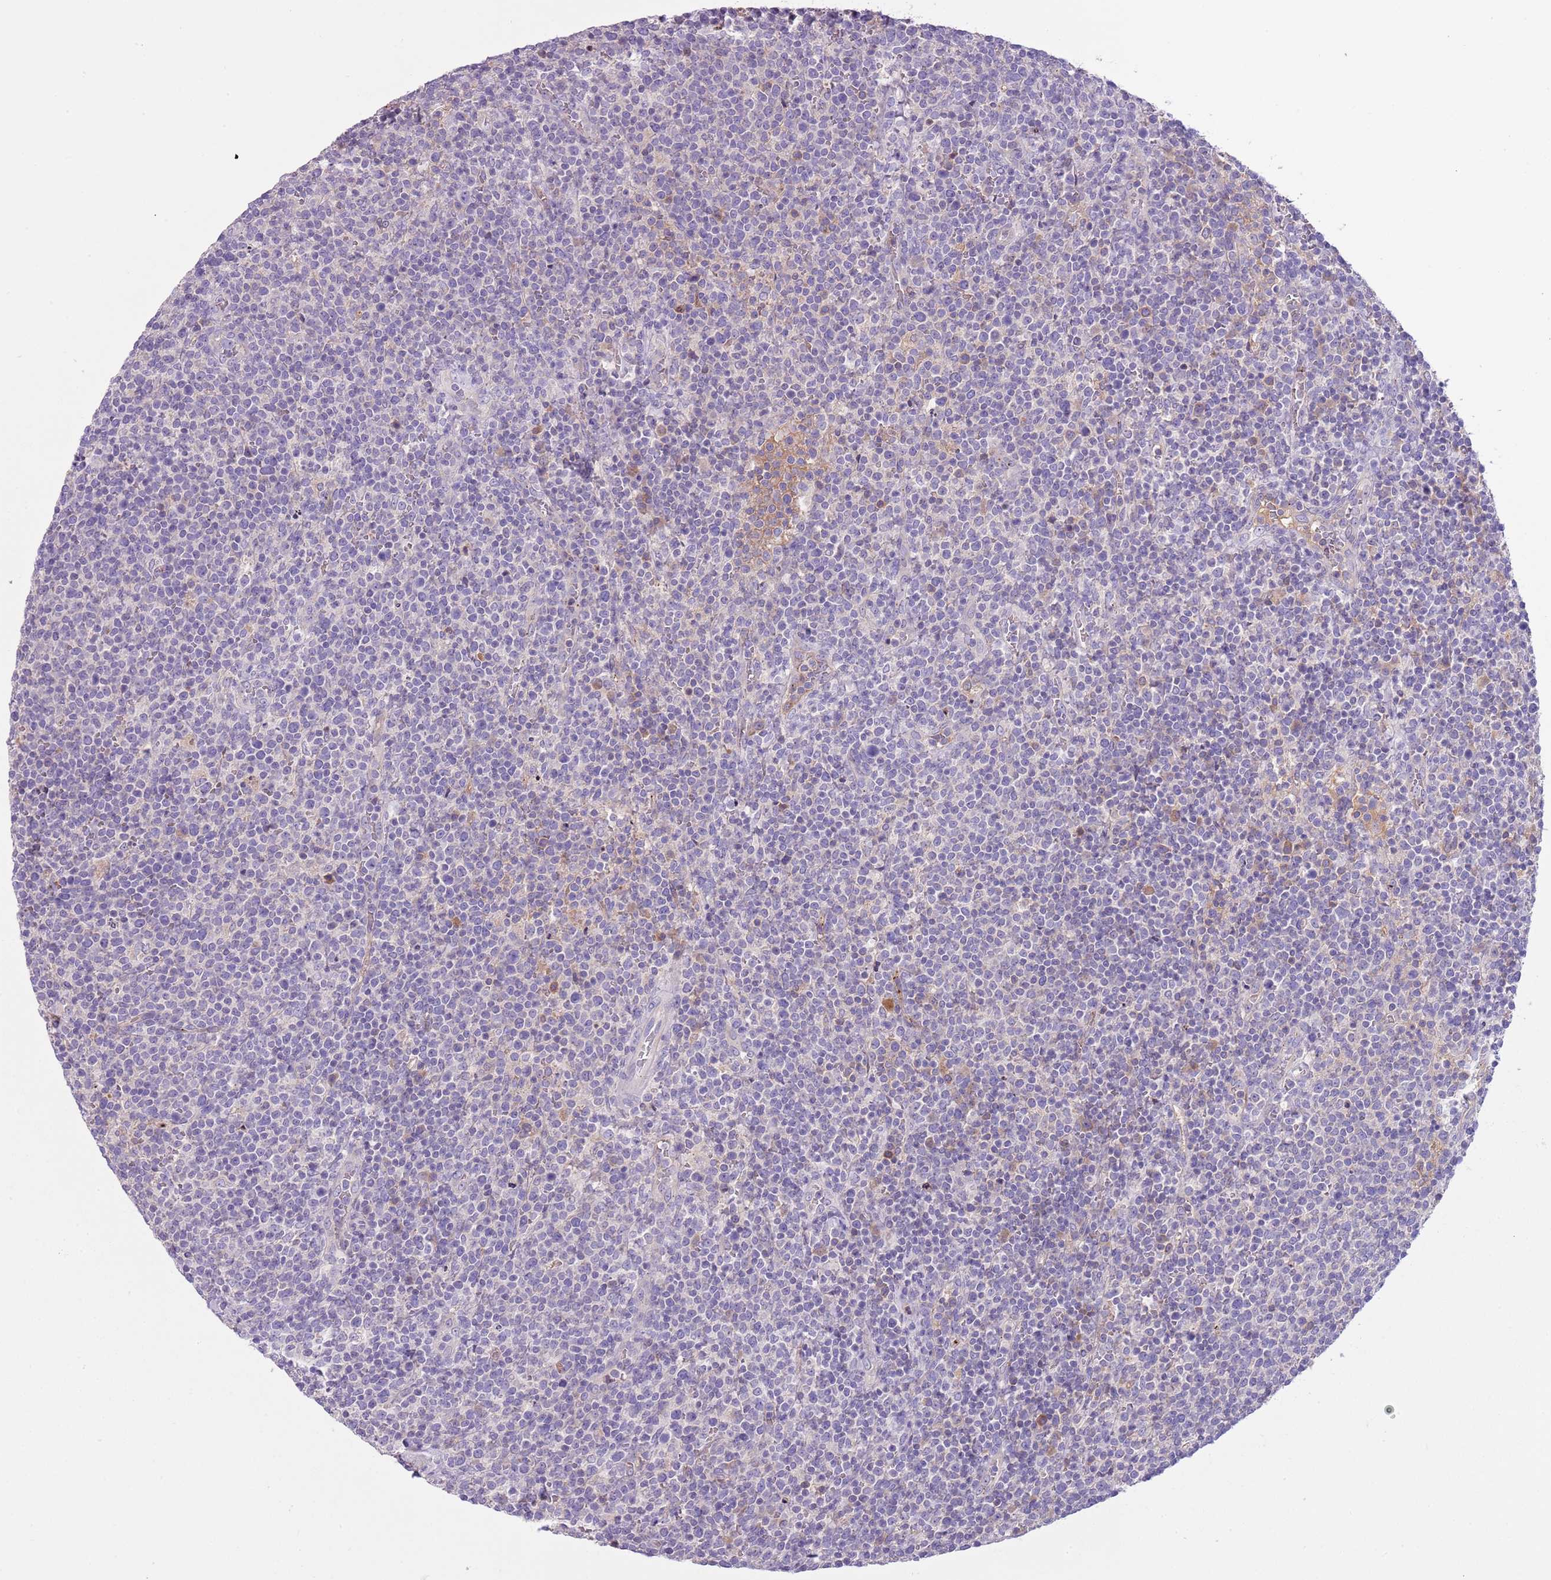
{"staining": {"intensity": "negative", "quantity": "none", "location": "none"}, "tissue": "lymphoma", "cell_type": "Tumor cells", "image_type": "cancer", "snomed": [{"axis": "morphology", "description": "Malignant lymphoma, non-Hodgkin's type, High grade"}, {"axis": "topography", "description": "Lymph node"}], "caption": "DAB (3,3'-diaminobenzidine) immunohistochemical staining of human lymphoma exhibits no significant staining in tumor cells. (DAB (3,3'-diaminobenzidine) IHC, high magnification).", "gene": "HES3", "patient": {"sex": "male", "age": 61}}